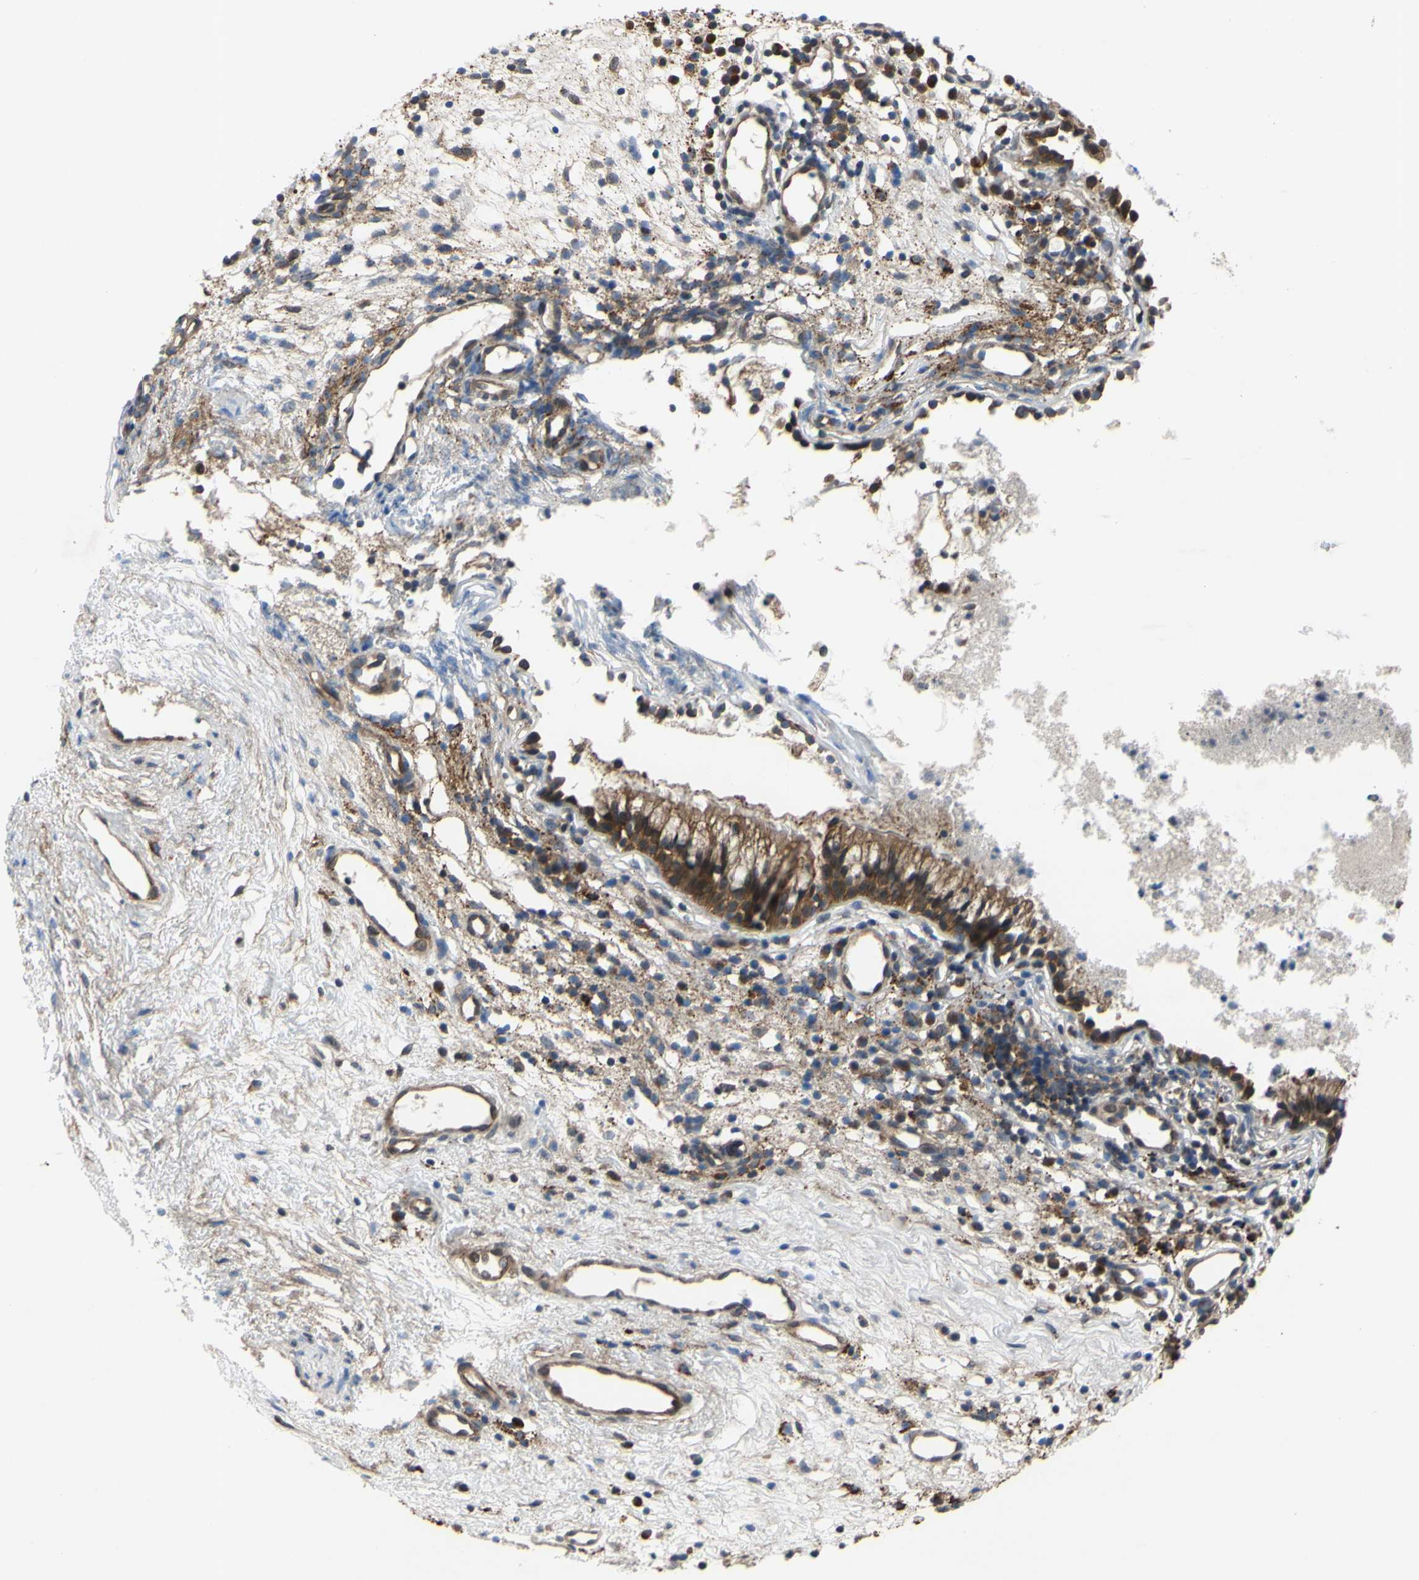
{"staining": {"intensity": "strong", "quantity": ">75%", "location": "cytoplasmic/membranous"}, "tissue": "nasopharynx", "cell_type": "Respiratory epithelial cells", "image_type": "normal", "snomed": [{"axis": "morphology", "description": "Normal tissue, NOS"}, {"axis": "topography", "description": "Nasopharynx"}], "caption": "The immunohistochemical stain shows strong cytoplasmic/membranous positivity in respiratory epithelial cells of benign nasopharynx. The staining is performed using DAB brown chromogen to label protein expression. The nuclei are counter-stained blue using hematoxylin.", "gene": "XIAP", "patient": {"sex": "male", "age": 21}}